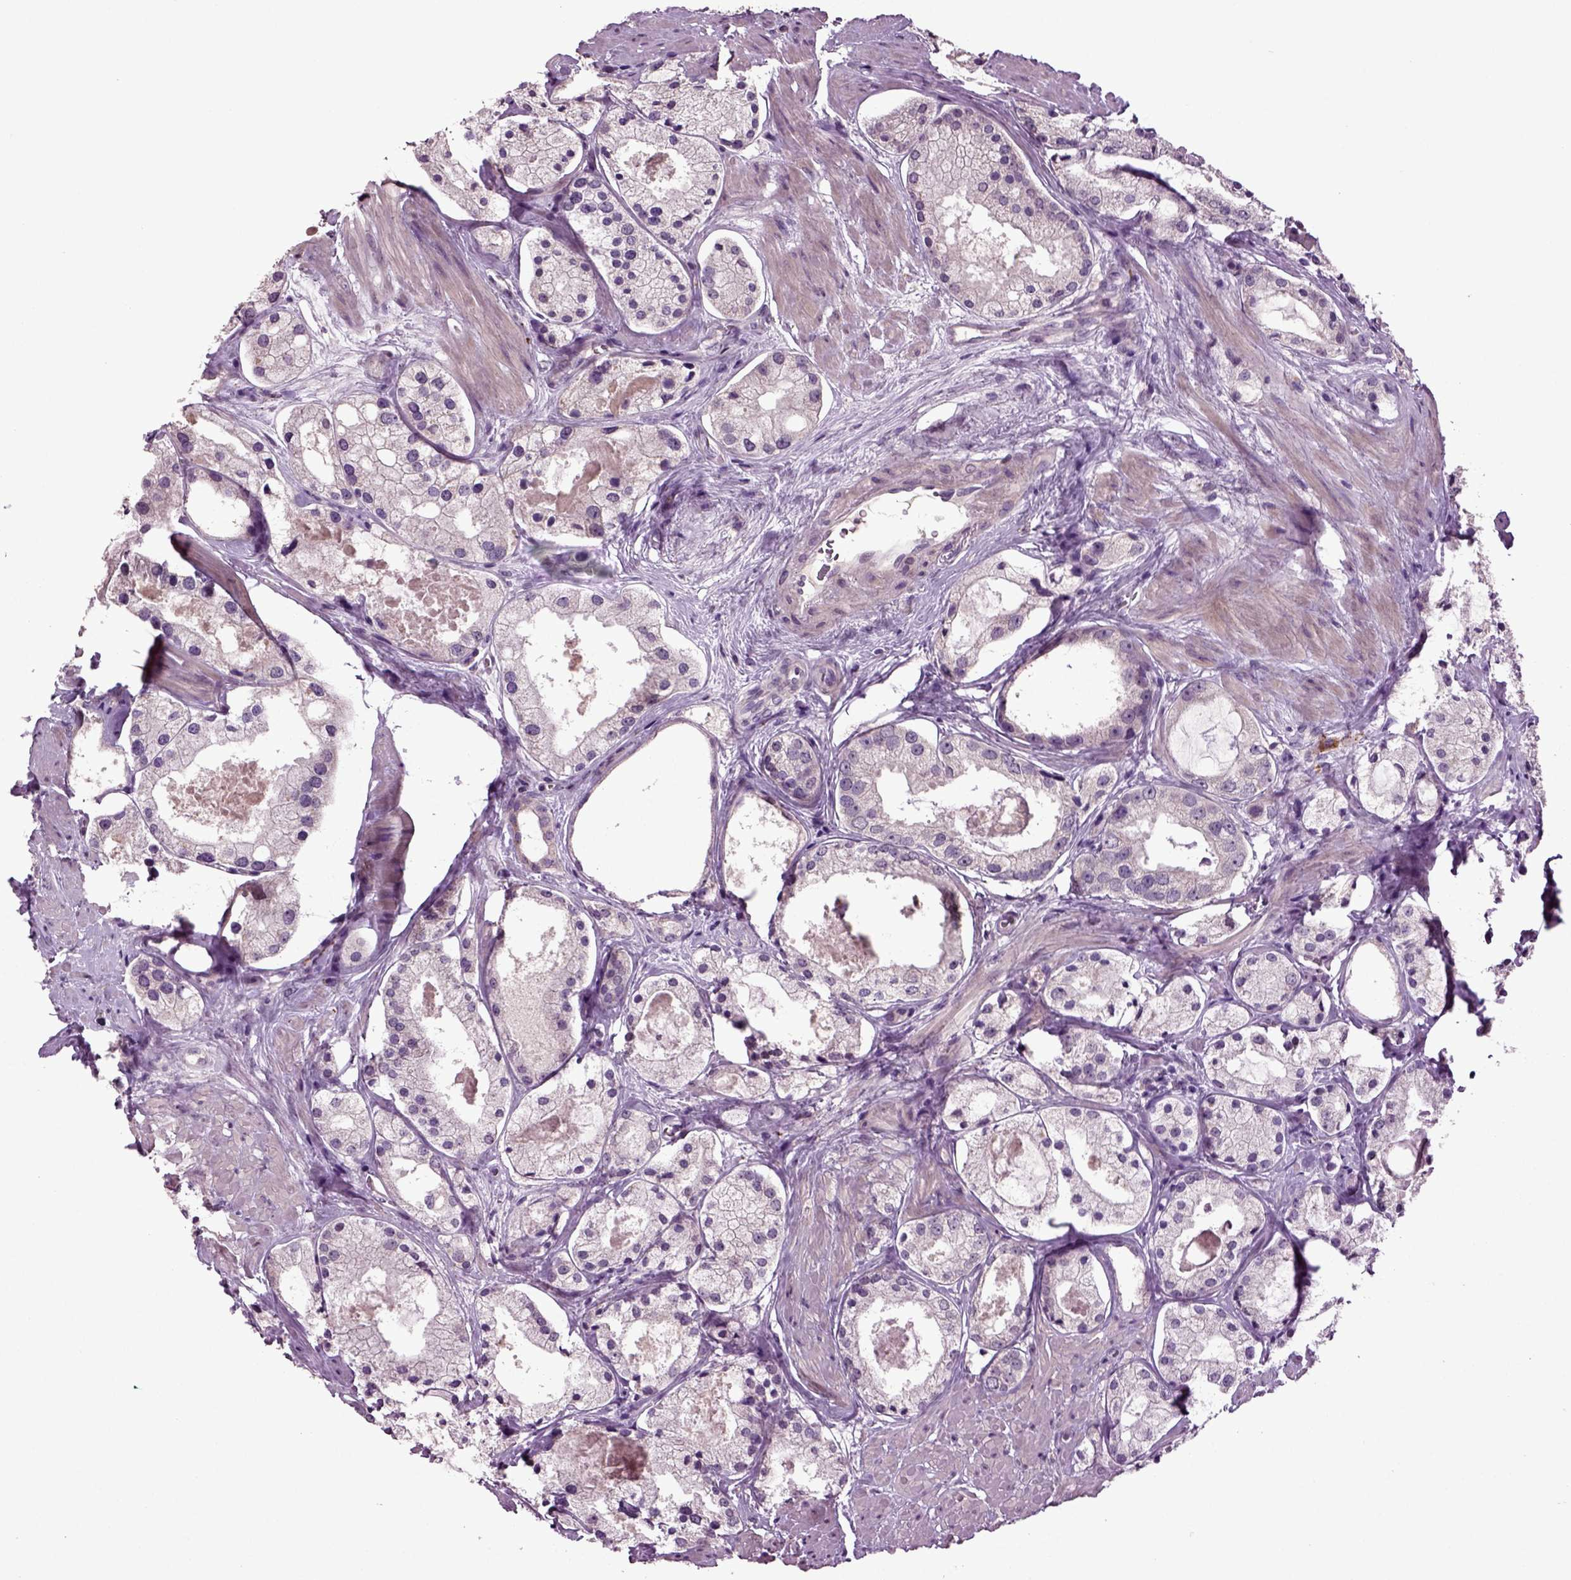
{"staining": {"intensity": "negative", "quantity": "none", "location": "none"}, "tissue": "prostate cancer", "cell_type": "Tumor cells", "image_type": "cancer", "snomed": [{"axis": "morphology", "description": "Adenocarcinoma, NOS"}, {"axis": "morphology", "description": "Adenocarcinoma, High grade"}, {"axis": "topography", "description": "Prostate"}], "caption": "Photomicrograph shows no protein staining in tumor cells of prostate cancer tissue.", "gene": "SLC17A6", "patient": {"sex": "male", "age": 64}}